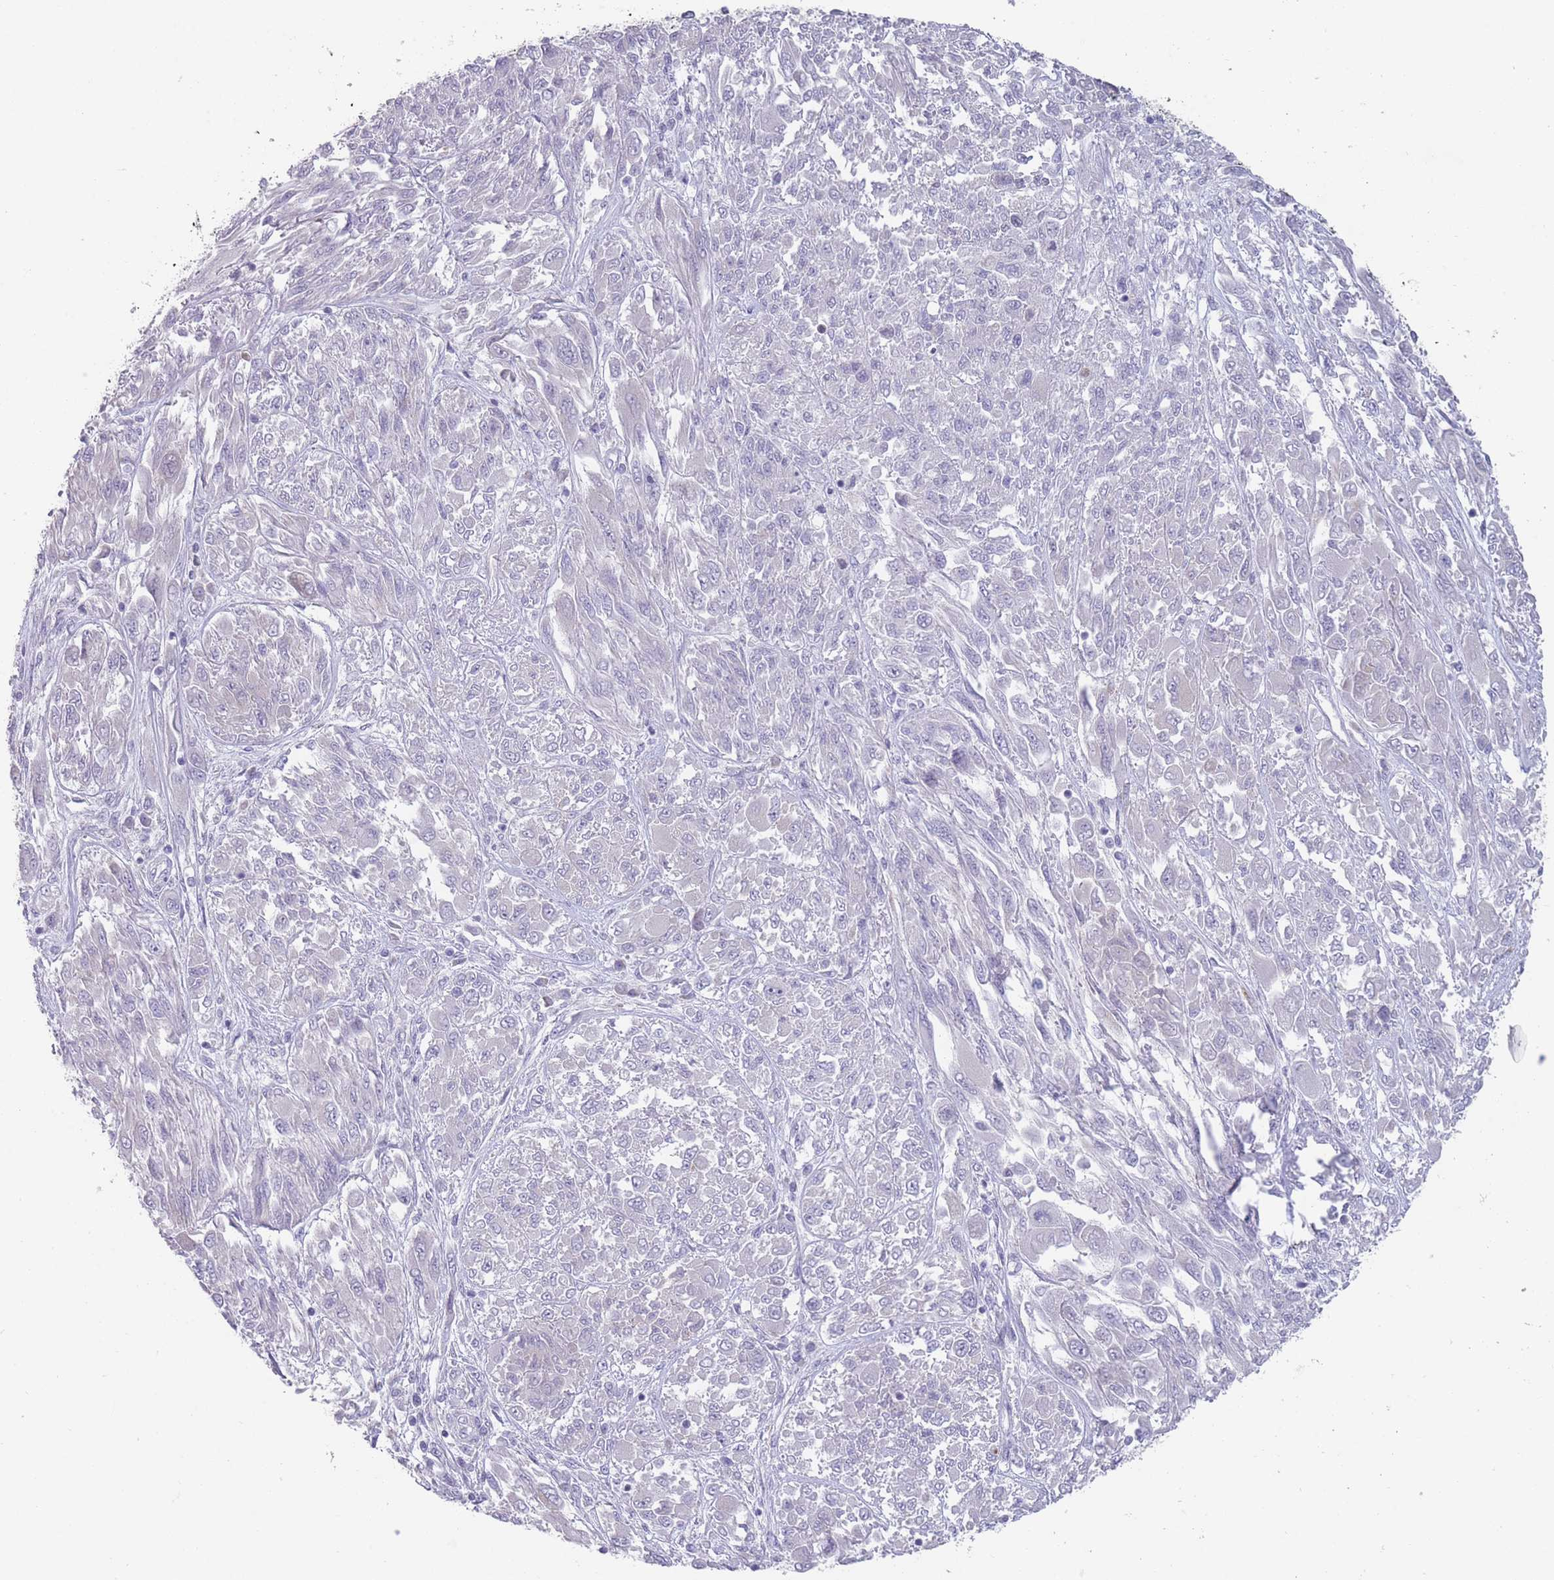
{"staining": {"intensity": "negative", "quantity": "none", "location": "none"}, "tissue": "melanoma", "cell_type": "Tumor cells", "image_type": "cancer", "snomed": [{"axis": "morphology", "description": "Malignant melanoma, NOS"}, {"axis": "topography", "description": "Skin"}], "caption": "Melanoma was stained to show a protein in brown. There is no significant staining in tumor cells. (DAB immunohistochemistry (IHC), high magnification).", "gene": "PAIP2B", "patient": {"sex": "female", "age": 91}}